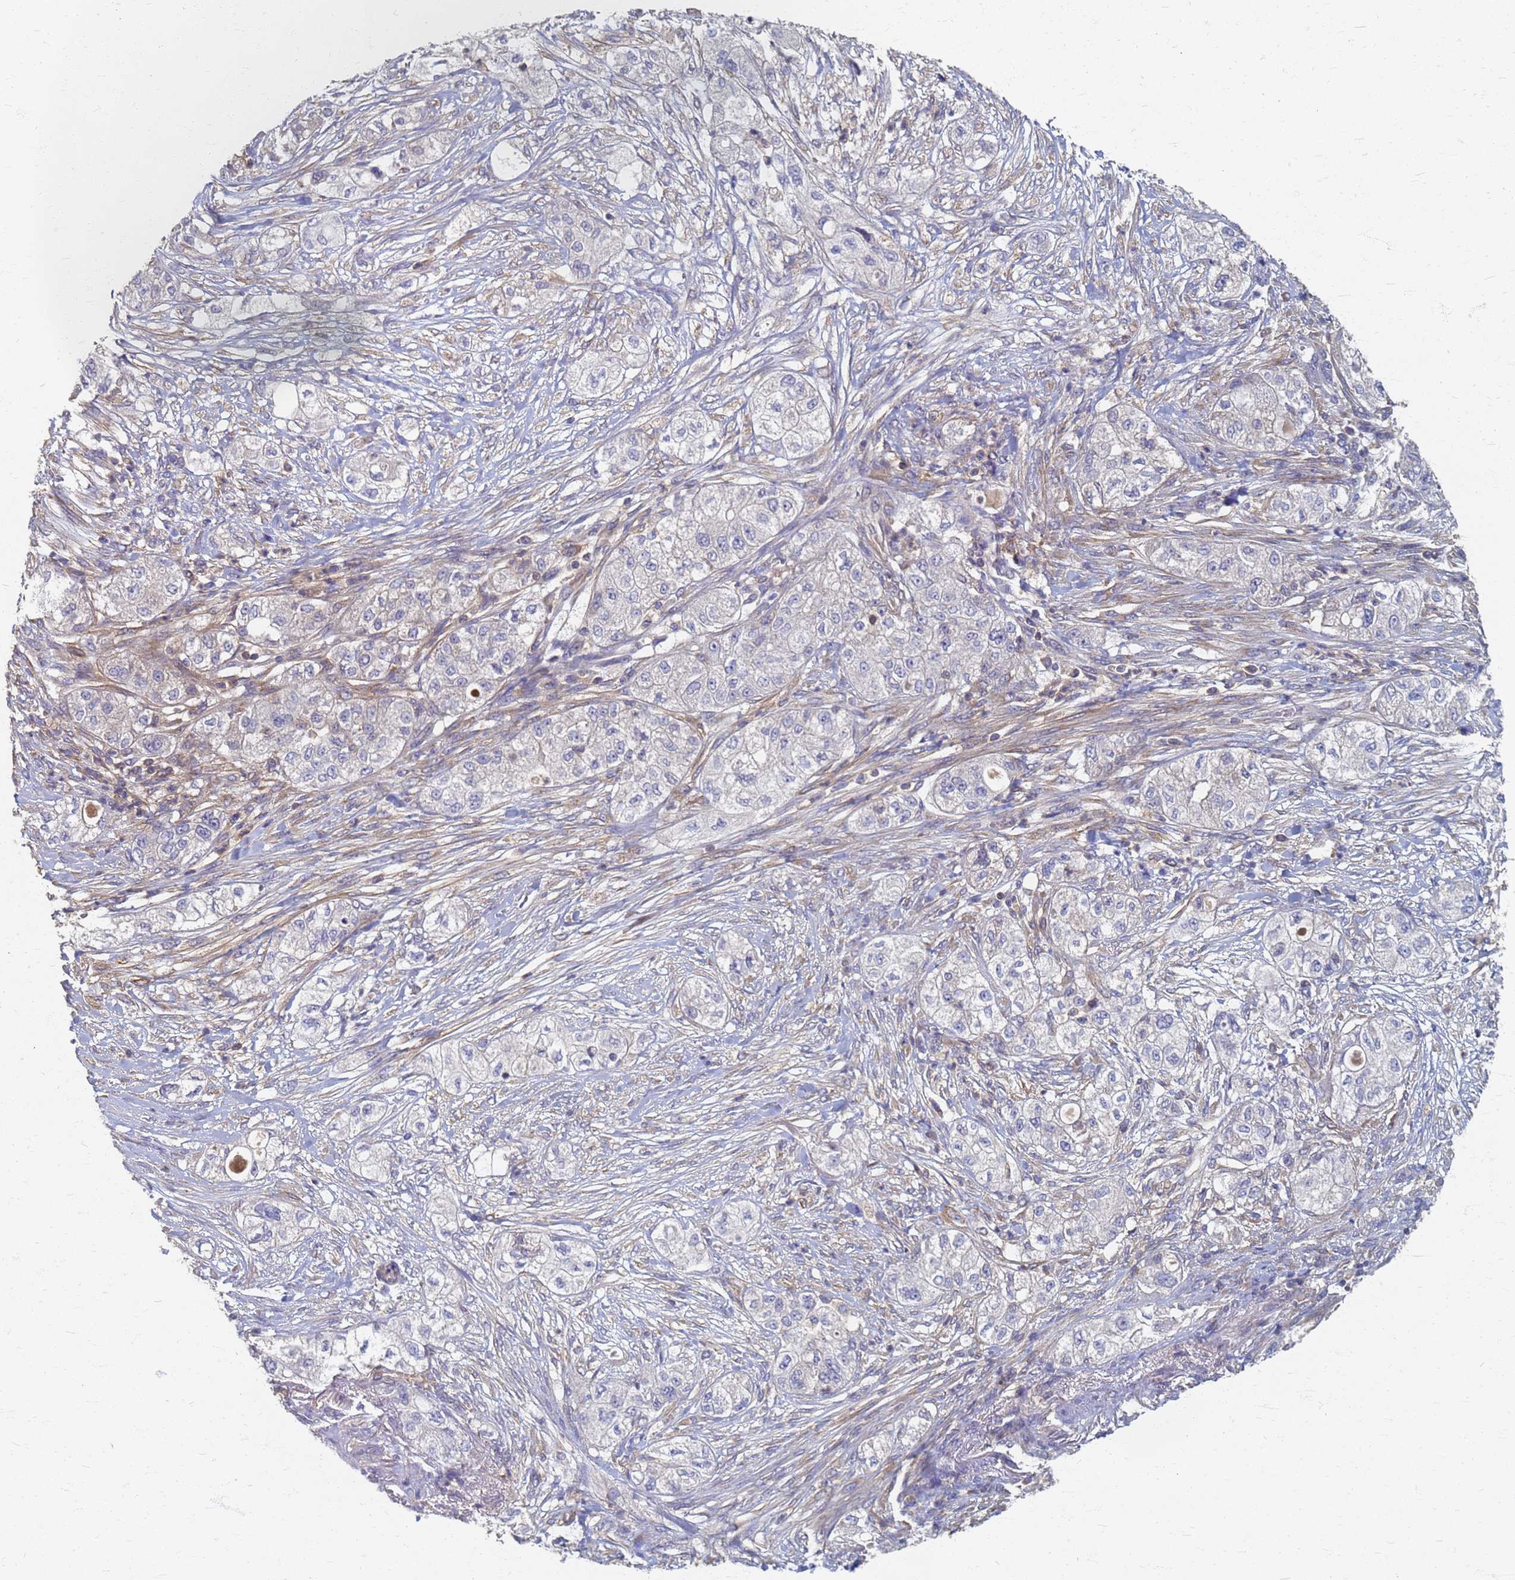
{"staining": {"intensity": "negative", "quantity": "none", "location": "none"}, "tissue": "pancreatic cancer", "cell_type": "Tumor cells", "image_type": "cancer", "snomed": [{"axis": "morphology", "description": "Adenocarcinoma, NOS"}, {"axis": "topography", "description": "Pancreas"}], "caption": "This image is of pancreatic cancer (adenocarcinoma) stained with IHC to label a protein in brown with the nuclei are counter-stained blue. There is no expression in tumor cells.", "gene": "KRCC1", "patient": {"sex": "female", "age": 78}}